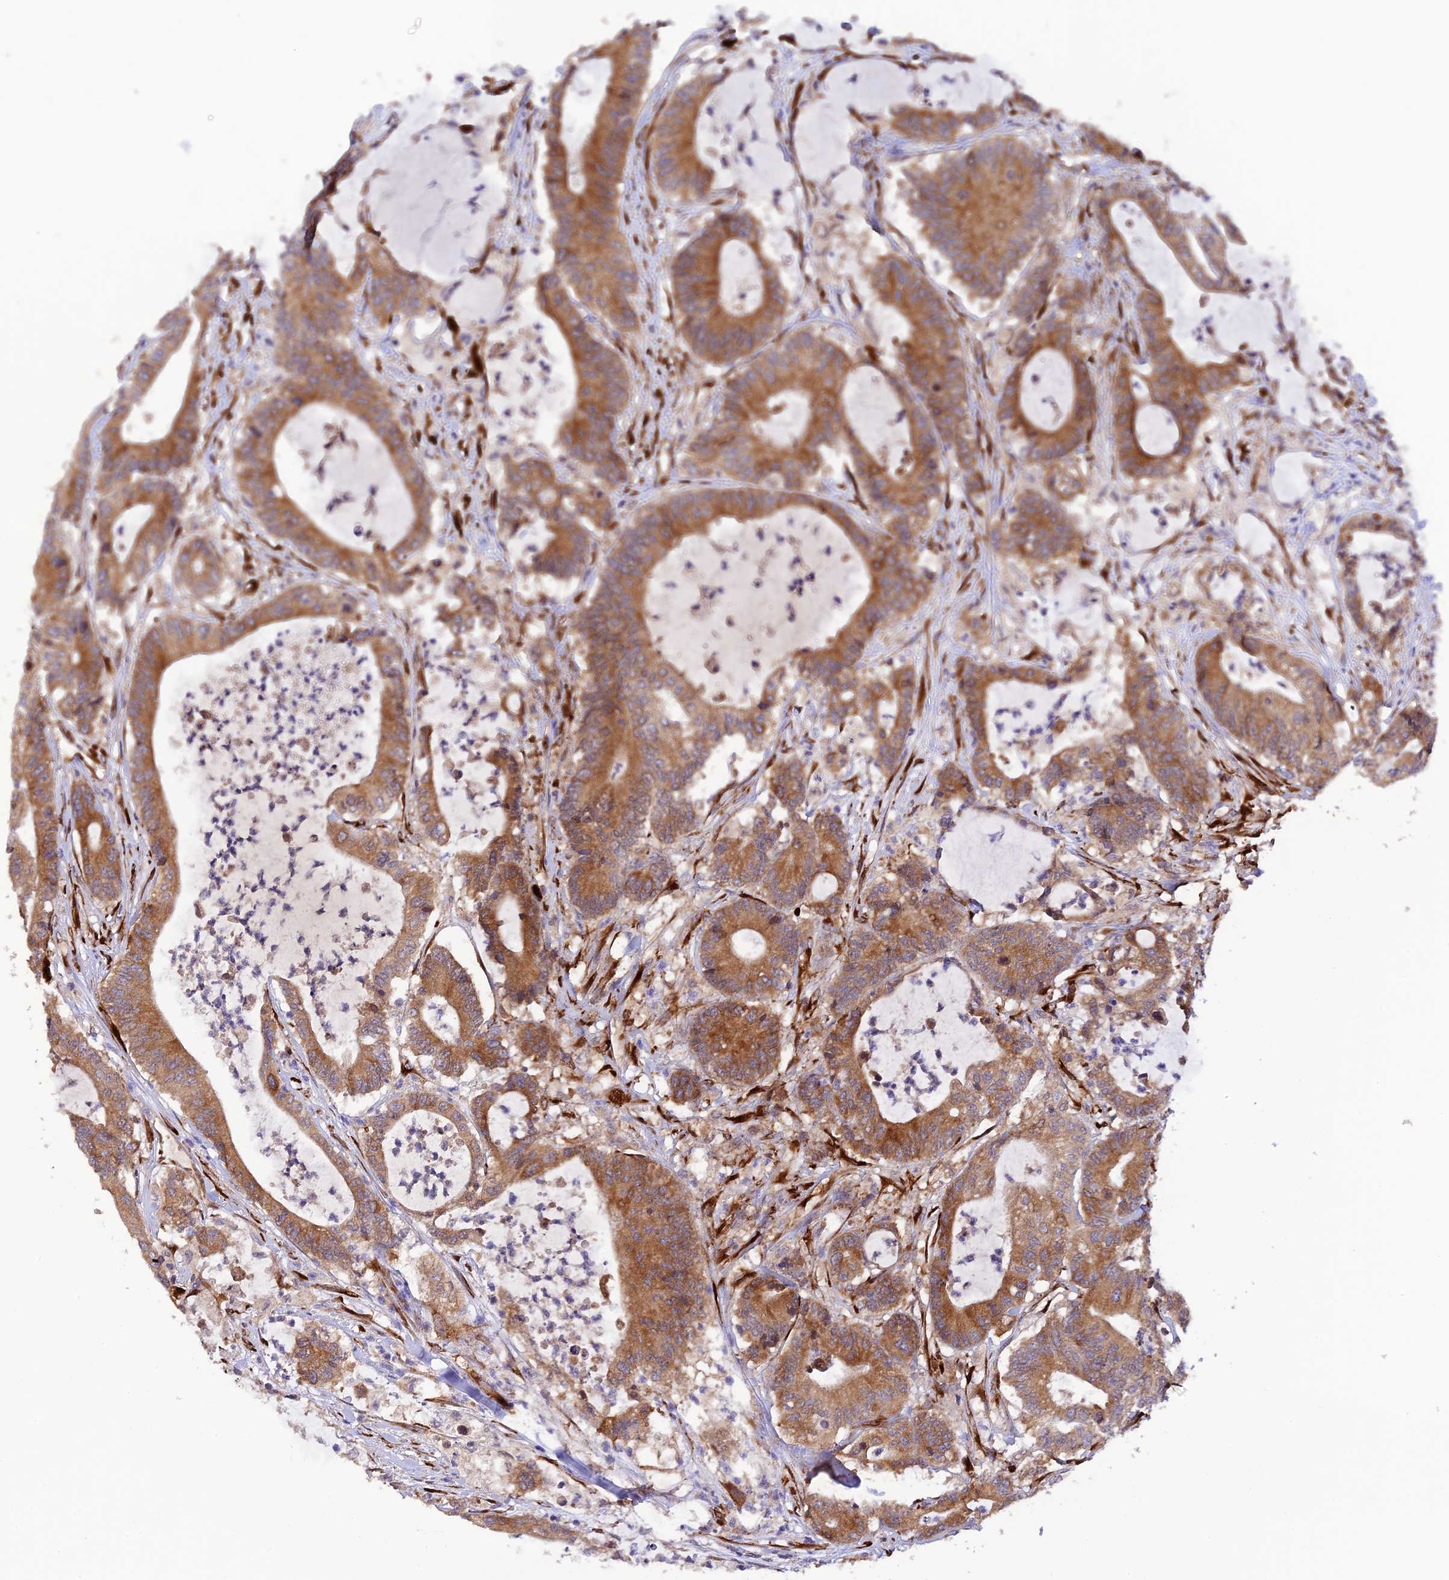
{"staining": {"intensity": "moderate", "quantity": ">75%", "location": "cytoplasmic/membranous"}, "tissue": "colorectal cancer", "cell_type": "Tumor cells", "image_type": "cancer", "snomed": [{"axis": "morphology", "description": "Adenocarcinoma, NOS"}, {"axis": "topography", "description": "Colon"}], "caption": "The photomicrograph displays staining of colorectal cancer, revealing moderate cytoplasmic/membranous protein staining (brown color) within tumor cells.", "gene": "P3H3", "patient": {"sex": "female", "age": 84}}